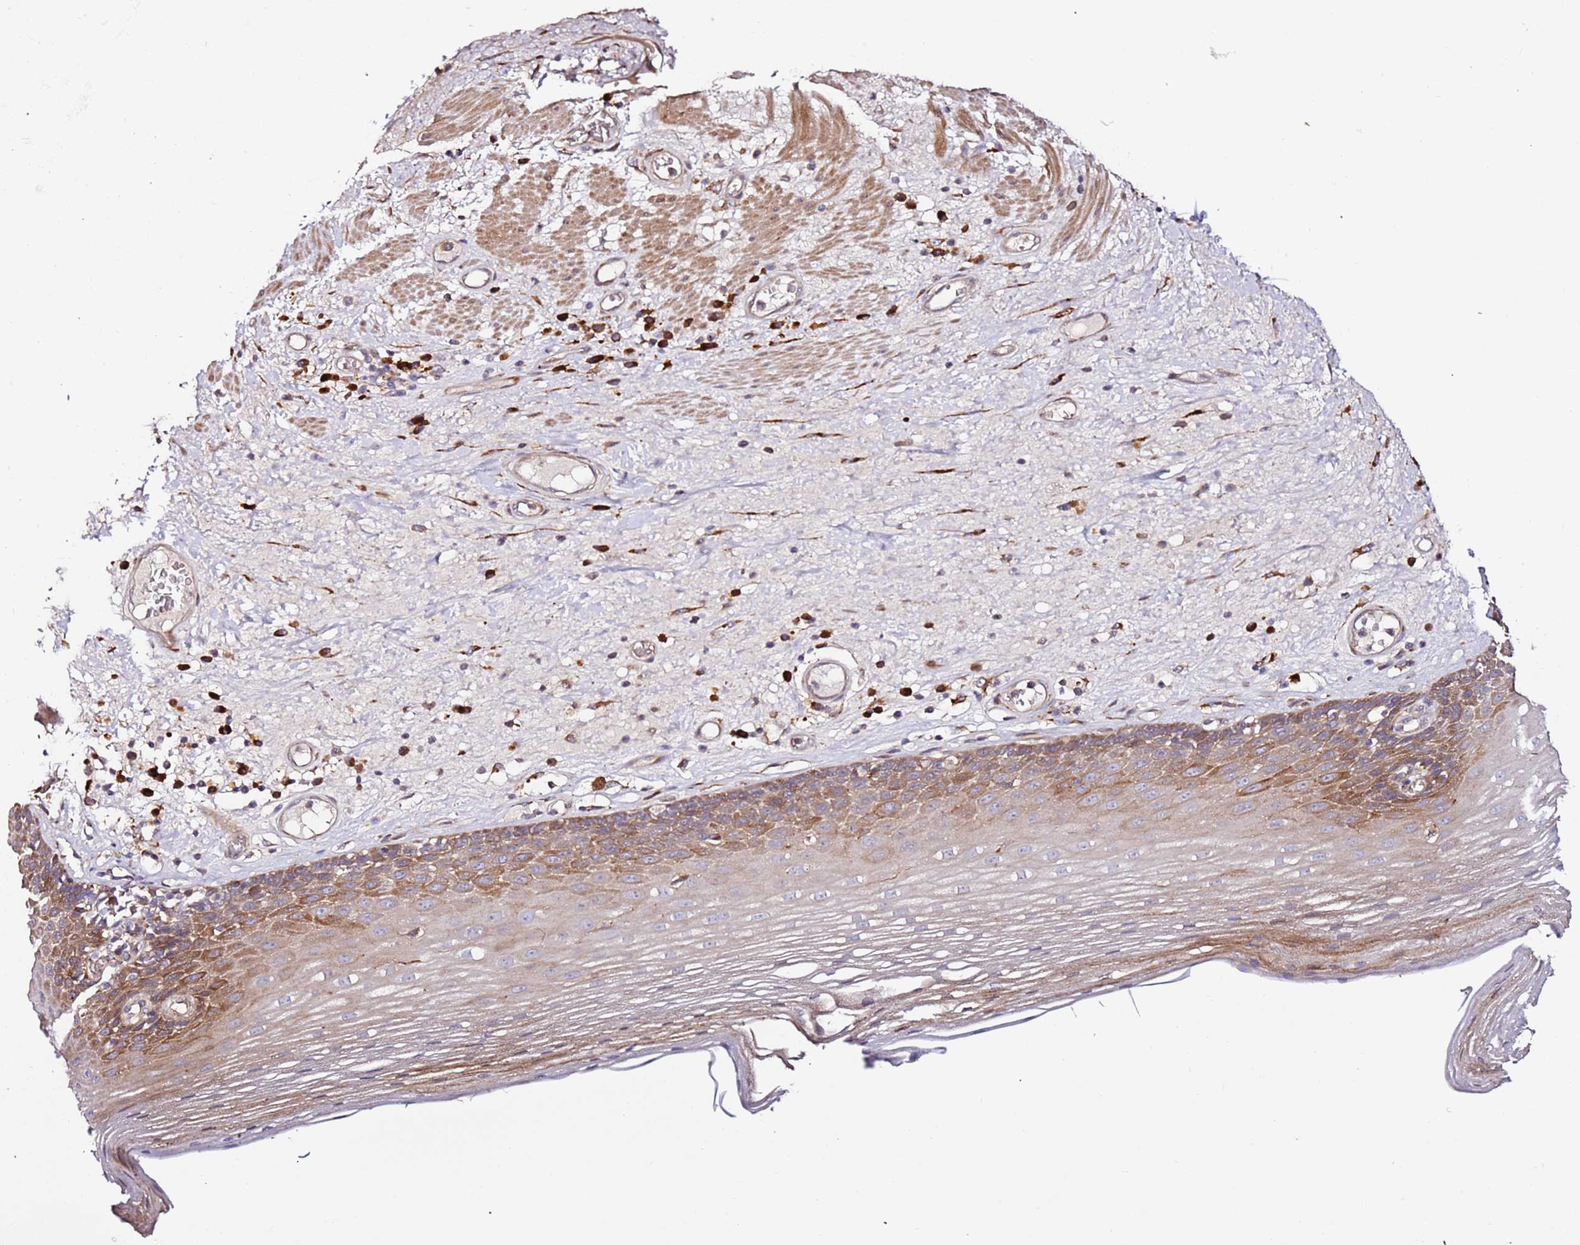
{"staining": {"intensity": "moderate", "quantity": "25%-75%", "location": "cytoplasmic/membranous"}, "tissue": "esophagus", "cell_type": "Squamous epithelial cells", "image_type": "normal", "snomed": [{"axis": "morphology", "description": "Normal tissue, NOS"}, {"axis": "topography", "description": "Esophagus"}], "caption": "Immunohistochemical staining of normal human esophagus demonstrates medium levels of moderate cytoplasmic/membranous expression in approximately 25%-75% of squamous epithelial cells.", "gene": "HSD17B7", "patient": {"sex": "male", "age": 62}}